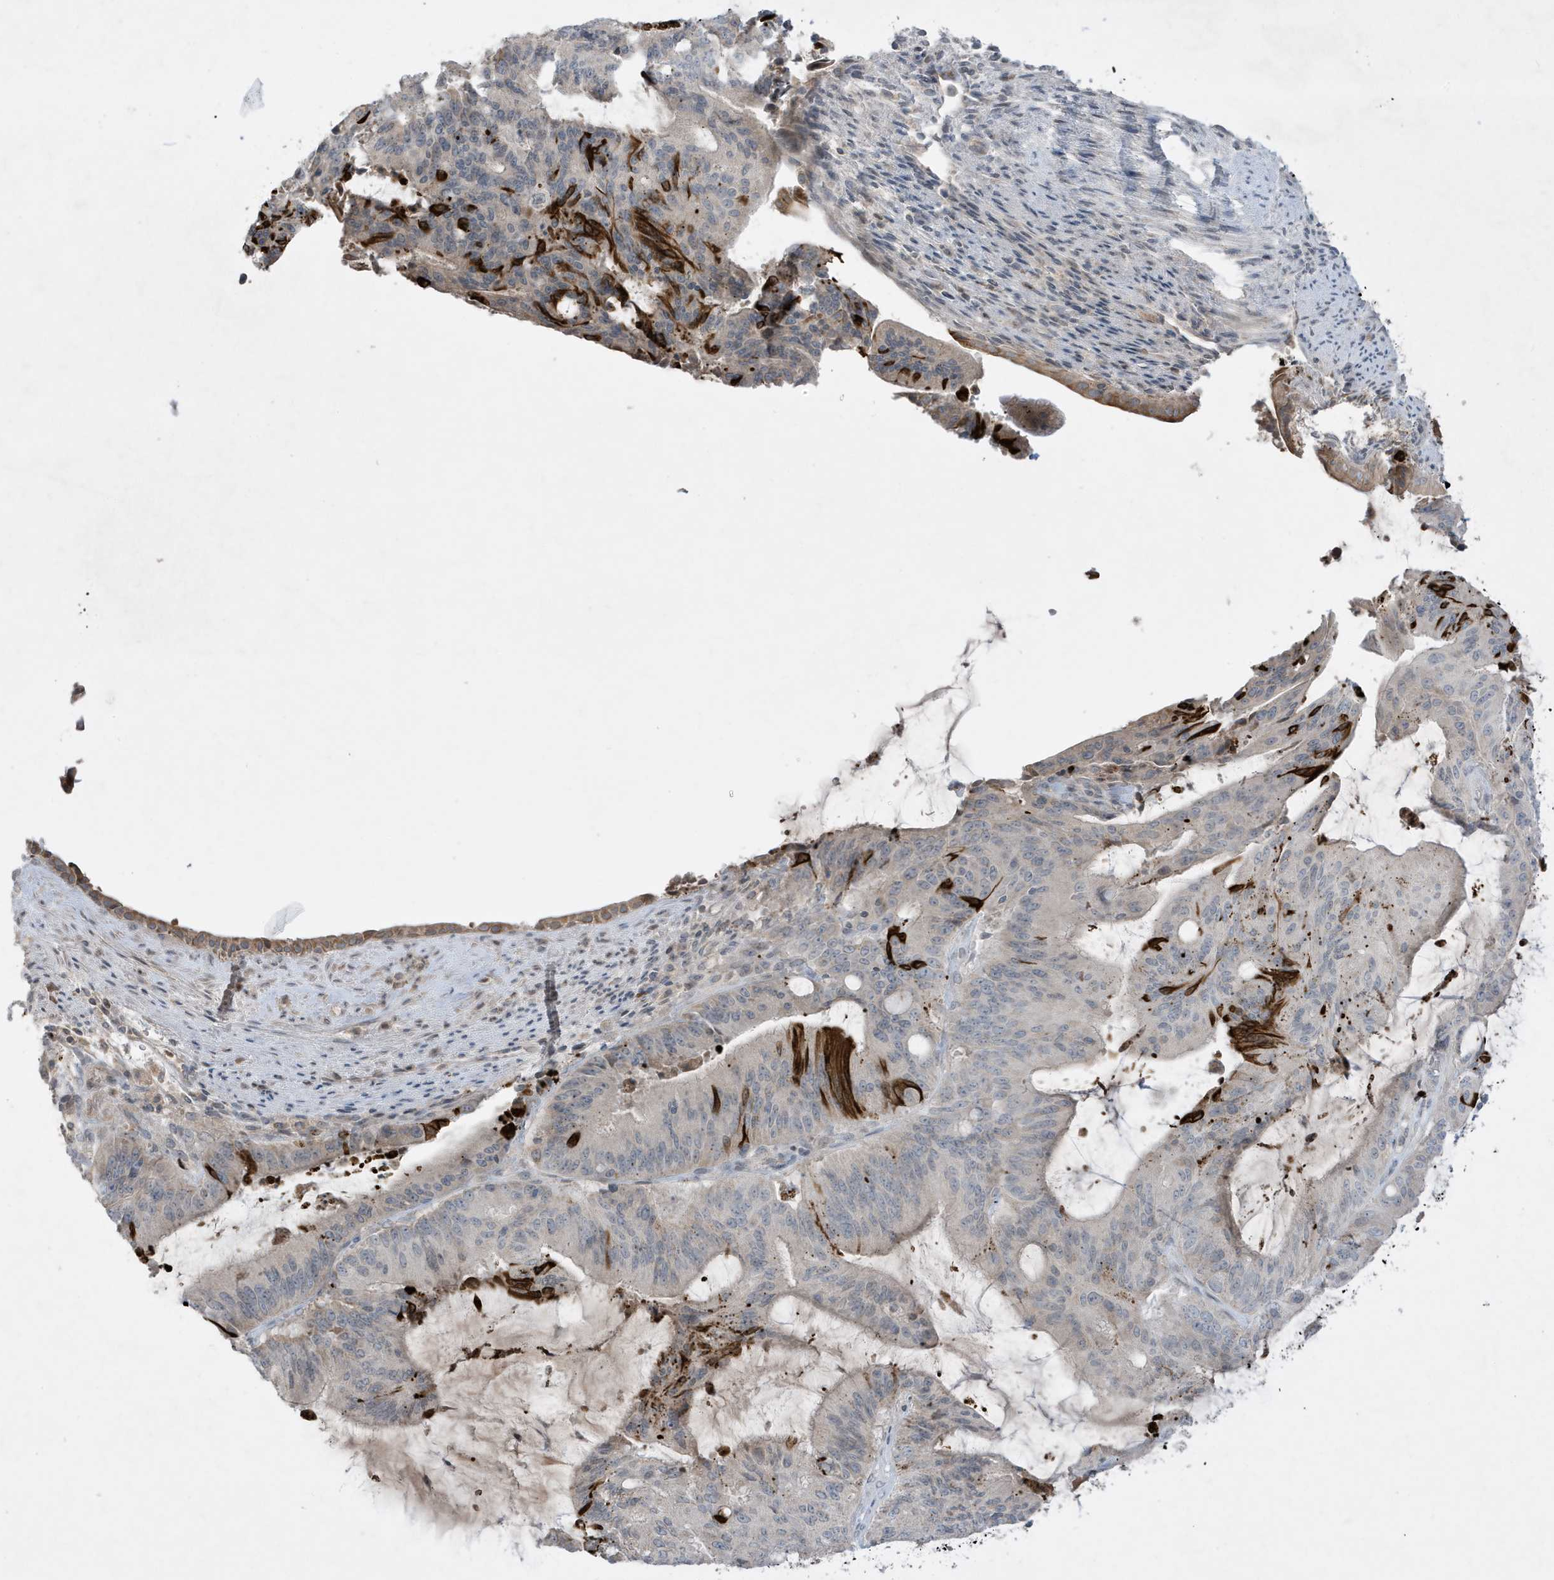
{"staining": {"intensity": "negative", "quantity": "none", "location": "none"}, "tissue": "liver cancer", "cell_type": "Tumor cells", "image_type": "cancer", "snomed": [{"axis": "morphology", "description": "Normal tissue, NOS"}, {"axis": "morphology", "description": "Cholangiocarcinoma"}, {"axis": "topography", "description": "Liver"}, {"axis": "topography", "description": "Peripheral nerve tissue"}], "caption": "Tumor cells show no significant staining in liver cancer.", "gene": "FNDC1", "patient": {"sex": "female", "age": 73}}